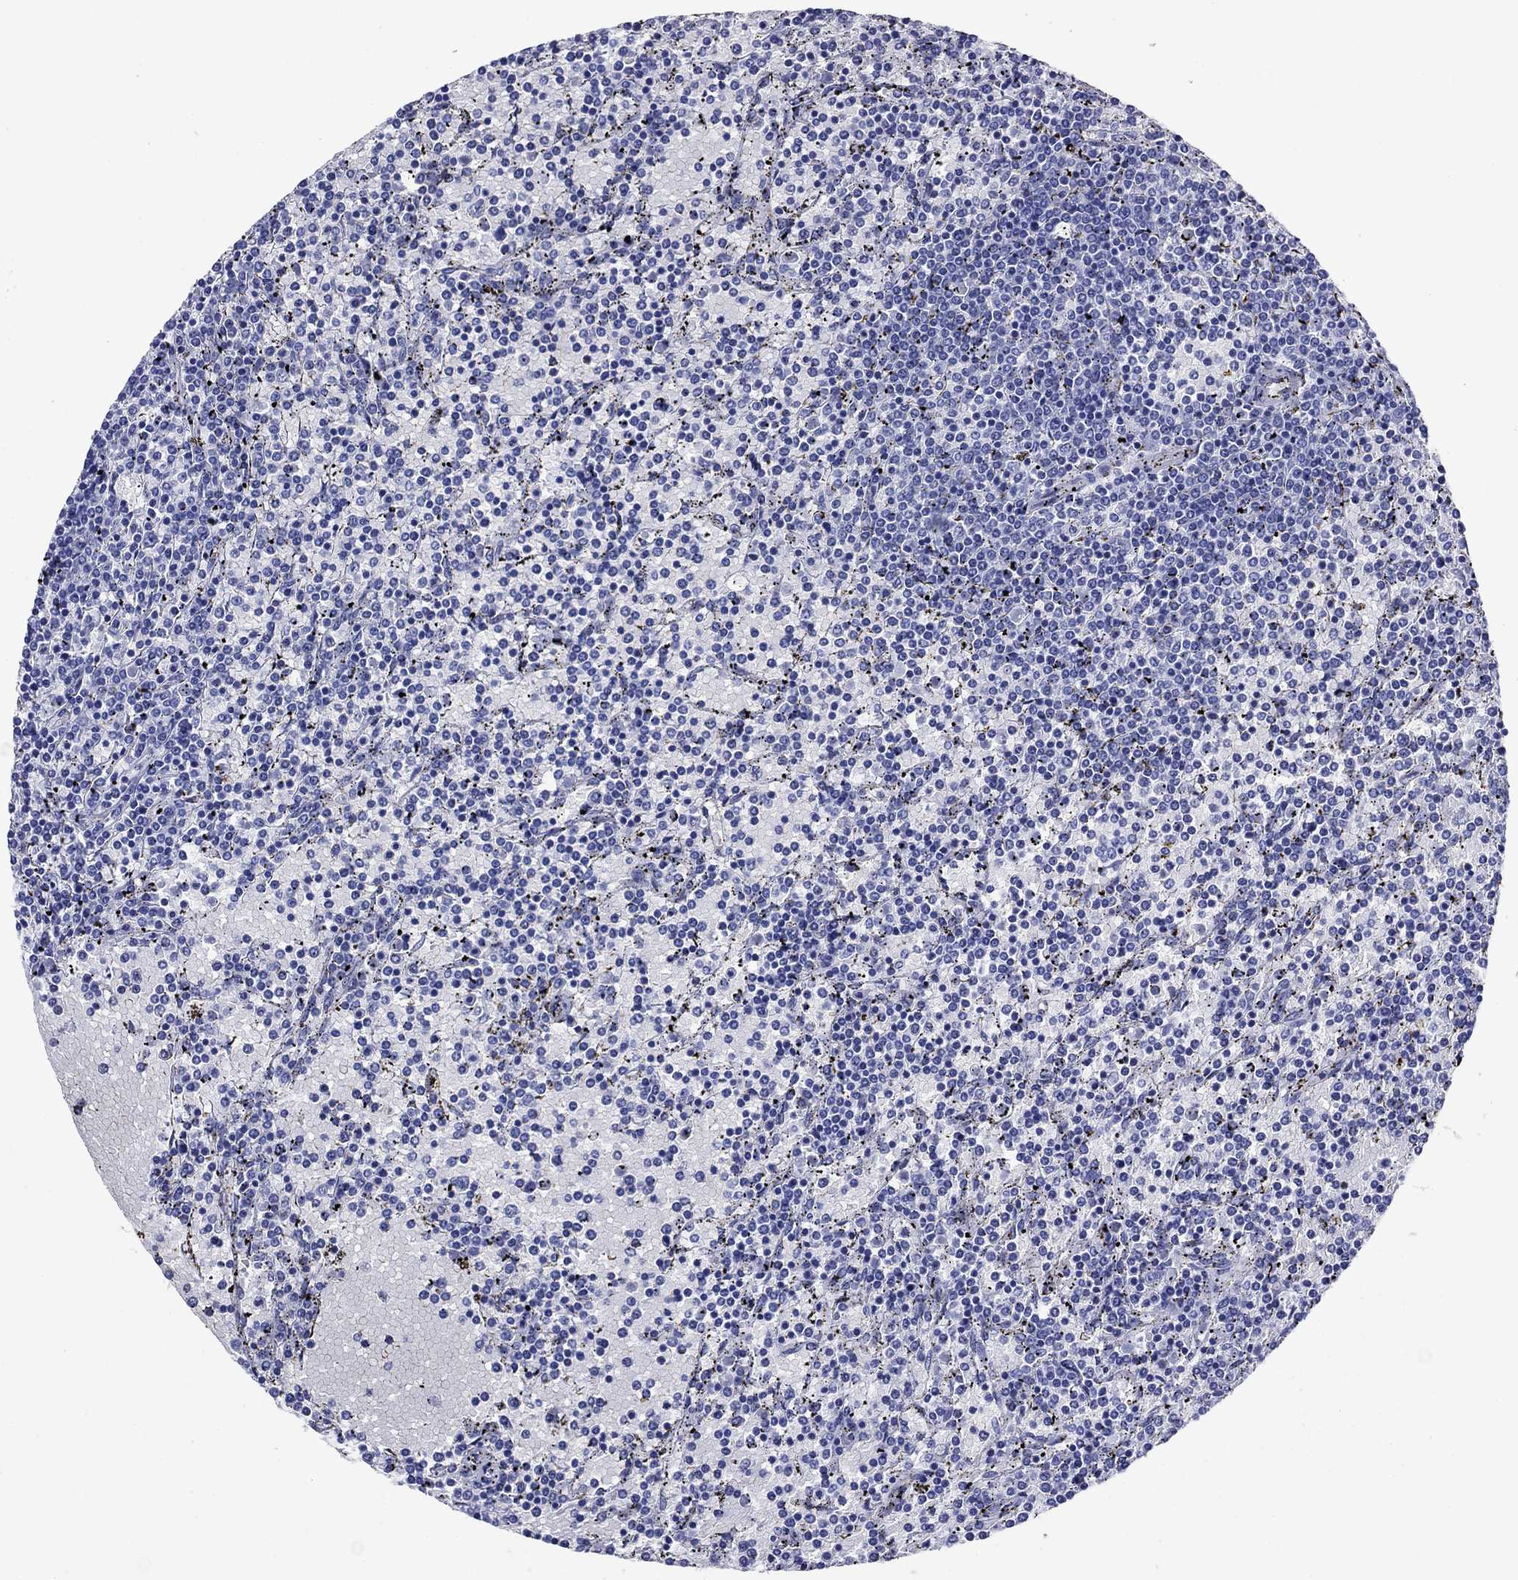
{"staining": {"intensity": "negative", "quantity": "none", "location": "none"}, "tissue": "lymphoma", "cell_type": "Tumor cells", "image_type": "cancer", "snomed": [{"axis": "morphology", "description": "Malignant lymphoma, non-Hodgkin's type, Low grade"}, {"axis": "topography", "description": "Spleen"}], "caption": "High power microscopy photomicrograph of an IHC histopathology image of low-grade malignant lymphoma, non-Hodgkin's type, revealing no significant expression in tumor cells.", "gene": "SLC1A2", "patient": {"sex": "female", "age": 77}}